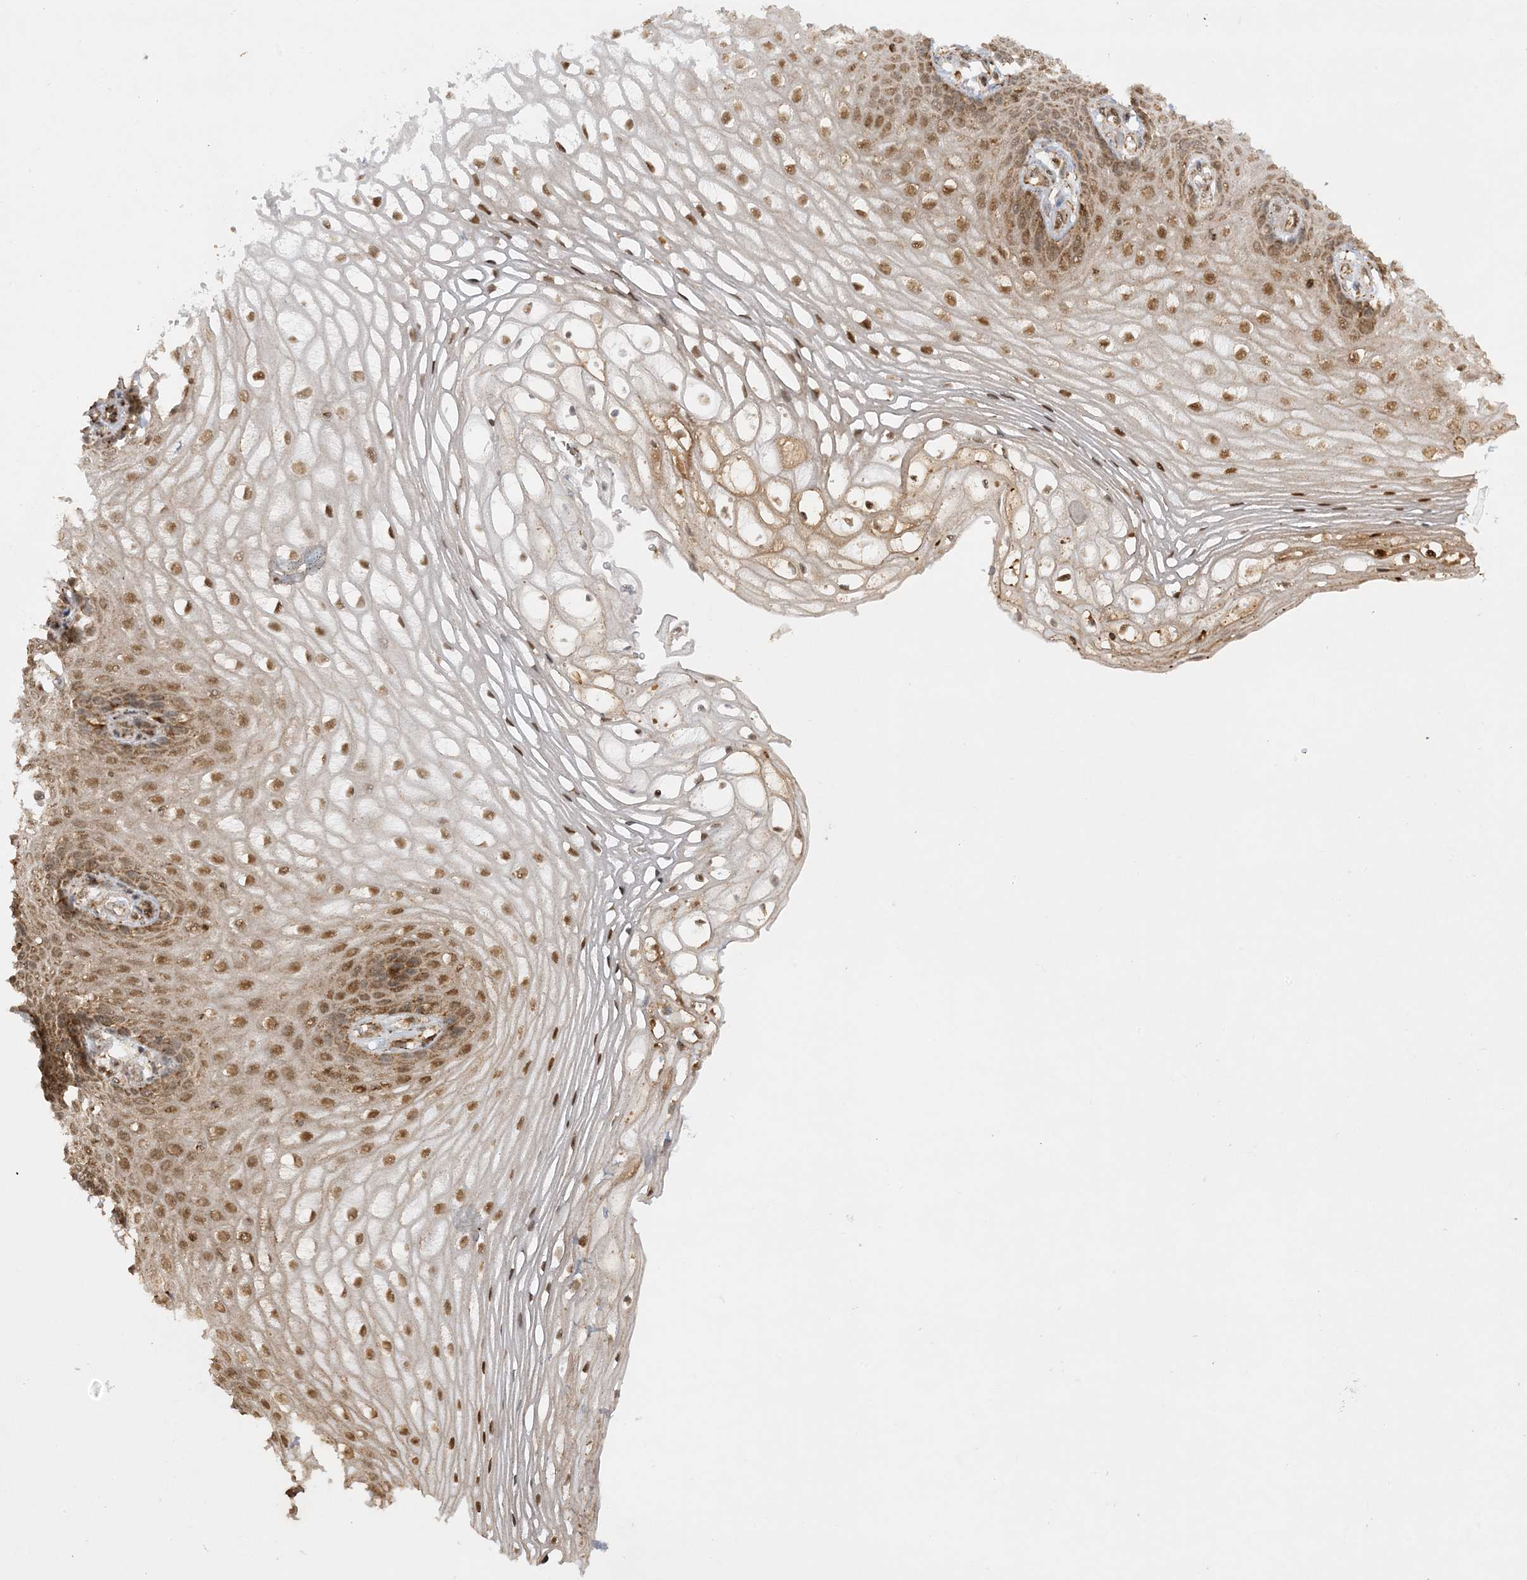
{"staining": {"intensity": "moderate", "quantity": ">75%", "location": "nuclear"}, "tissue": "vagina", "cell_type": "Squamous epithelial cells", "image_type": "normal", "snomed": [{"axis": "morphology", "description": "Normal tissue, NOS"}, {"axis": "topography", "description": "Vagina"}], "caption": "Squamous epithelial cells reveal medium levels of moderate nuclear expression in approximately >75% of cells in benign human vagina. The staining was performed using DAB, with brown indicating positive protein expression. Nuclei are stained blue with hematoxylin.", "gene": "NDUFAF3", "patient": {"sex": "female", "age": 60}}